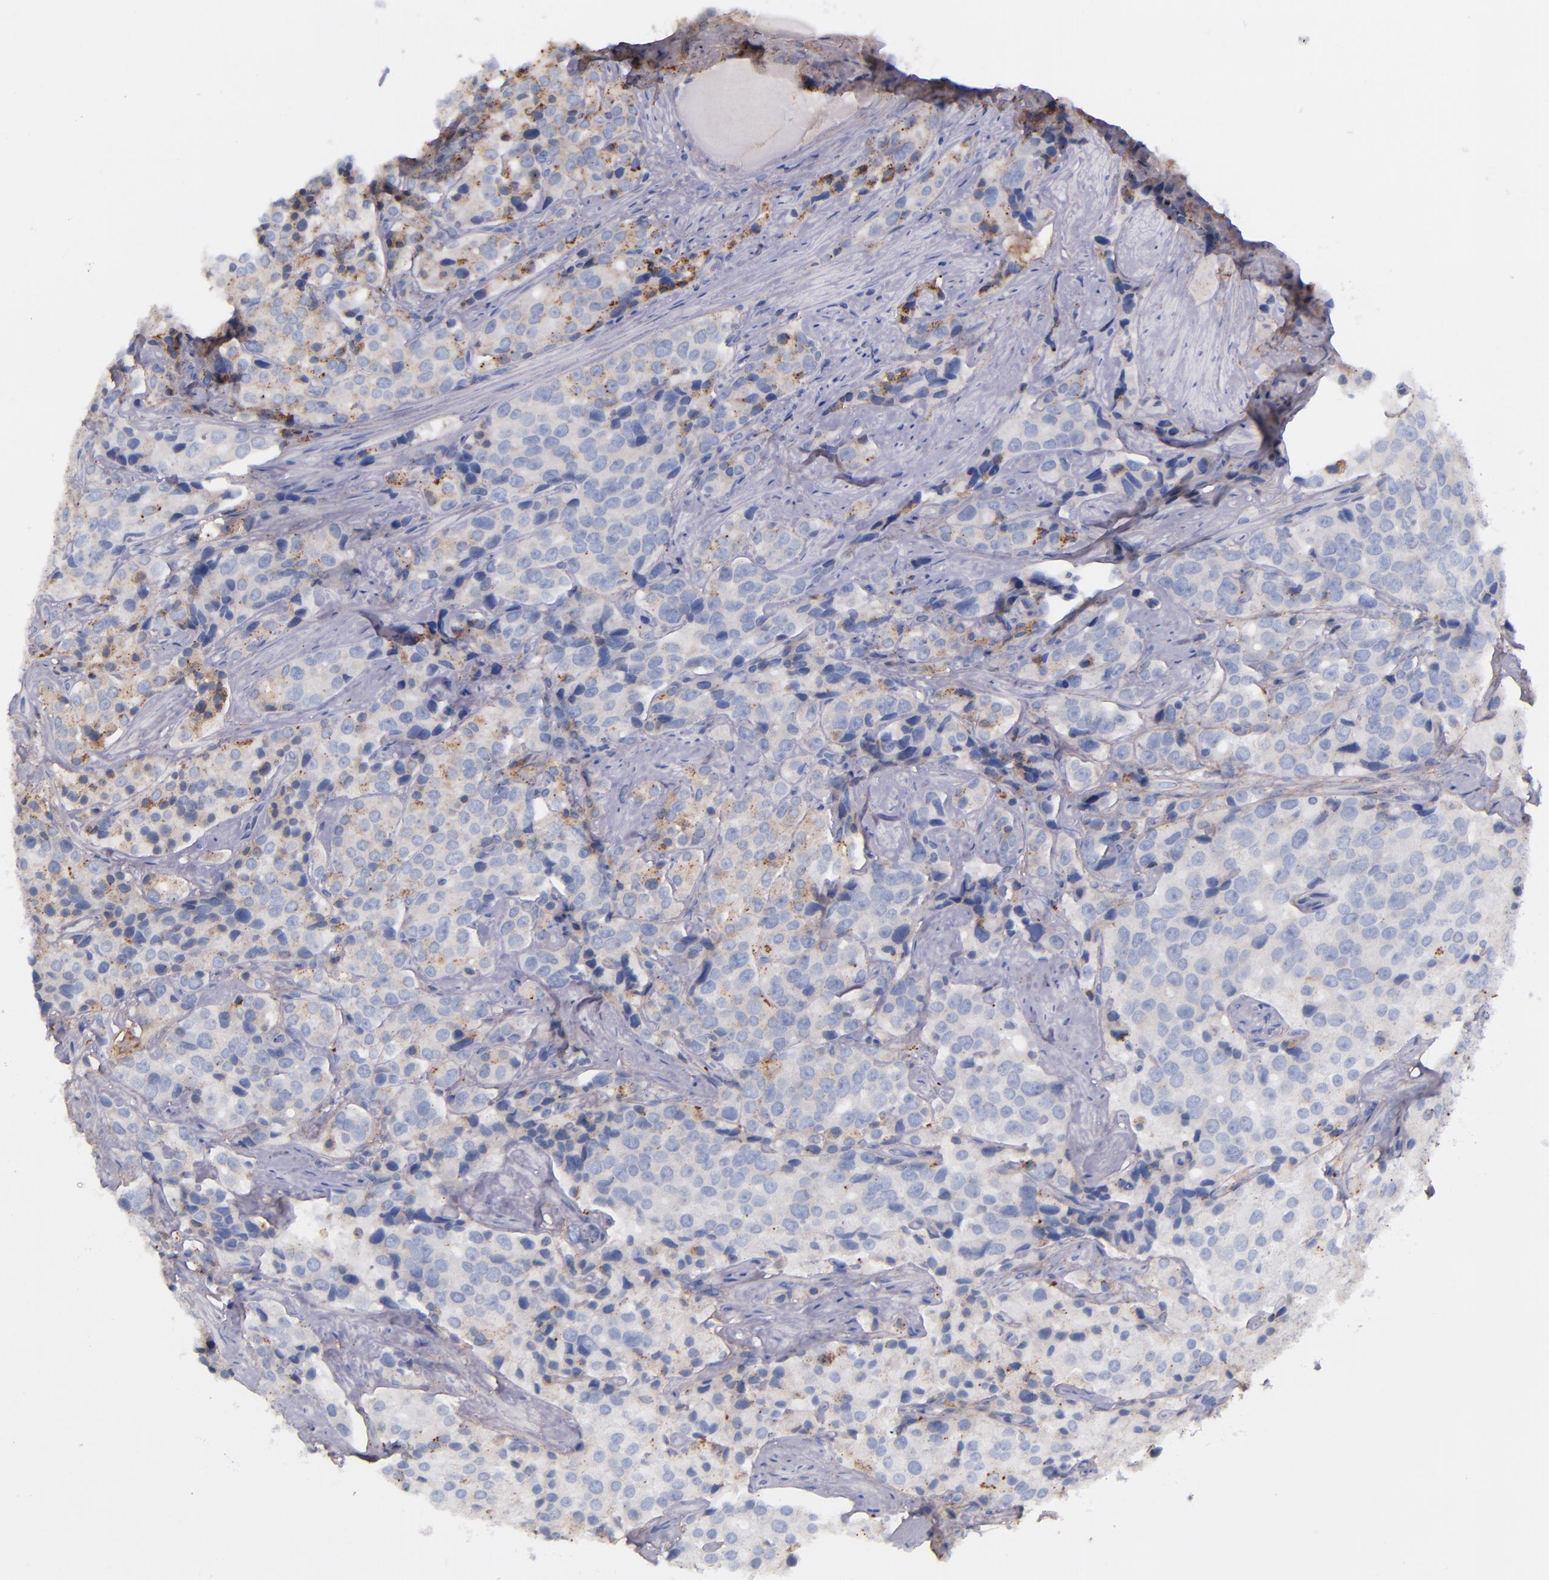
{"staining": {"intensity": "moderate", "quantity": "<25%", "location": "cytoplasmic/membranous"}, "tissue": "prostate cancer", "cell_type": "Tumor cells", "image_type": "cancer", "snomed": [{"axis": "morphology", "description": "Adenocarcinoma, Medium grade"}, {"axis": "topography", "description": "Prostate"}], "caption": "Immunohistochemistry micrograph of human prostate cancer (adenocarcinoma (medium-grade)) stained for a protein (brown), which exhibits low levels of moderate cytoplasmic/membranous staining in approximately <25% of tumor cells.", "gene": "IVL", "patient": {"sex": "male", "age": 70}}